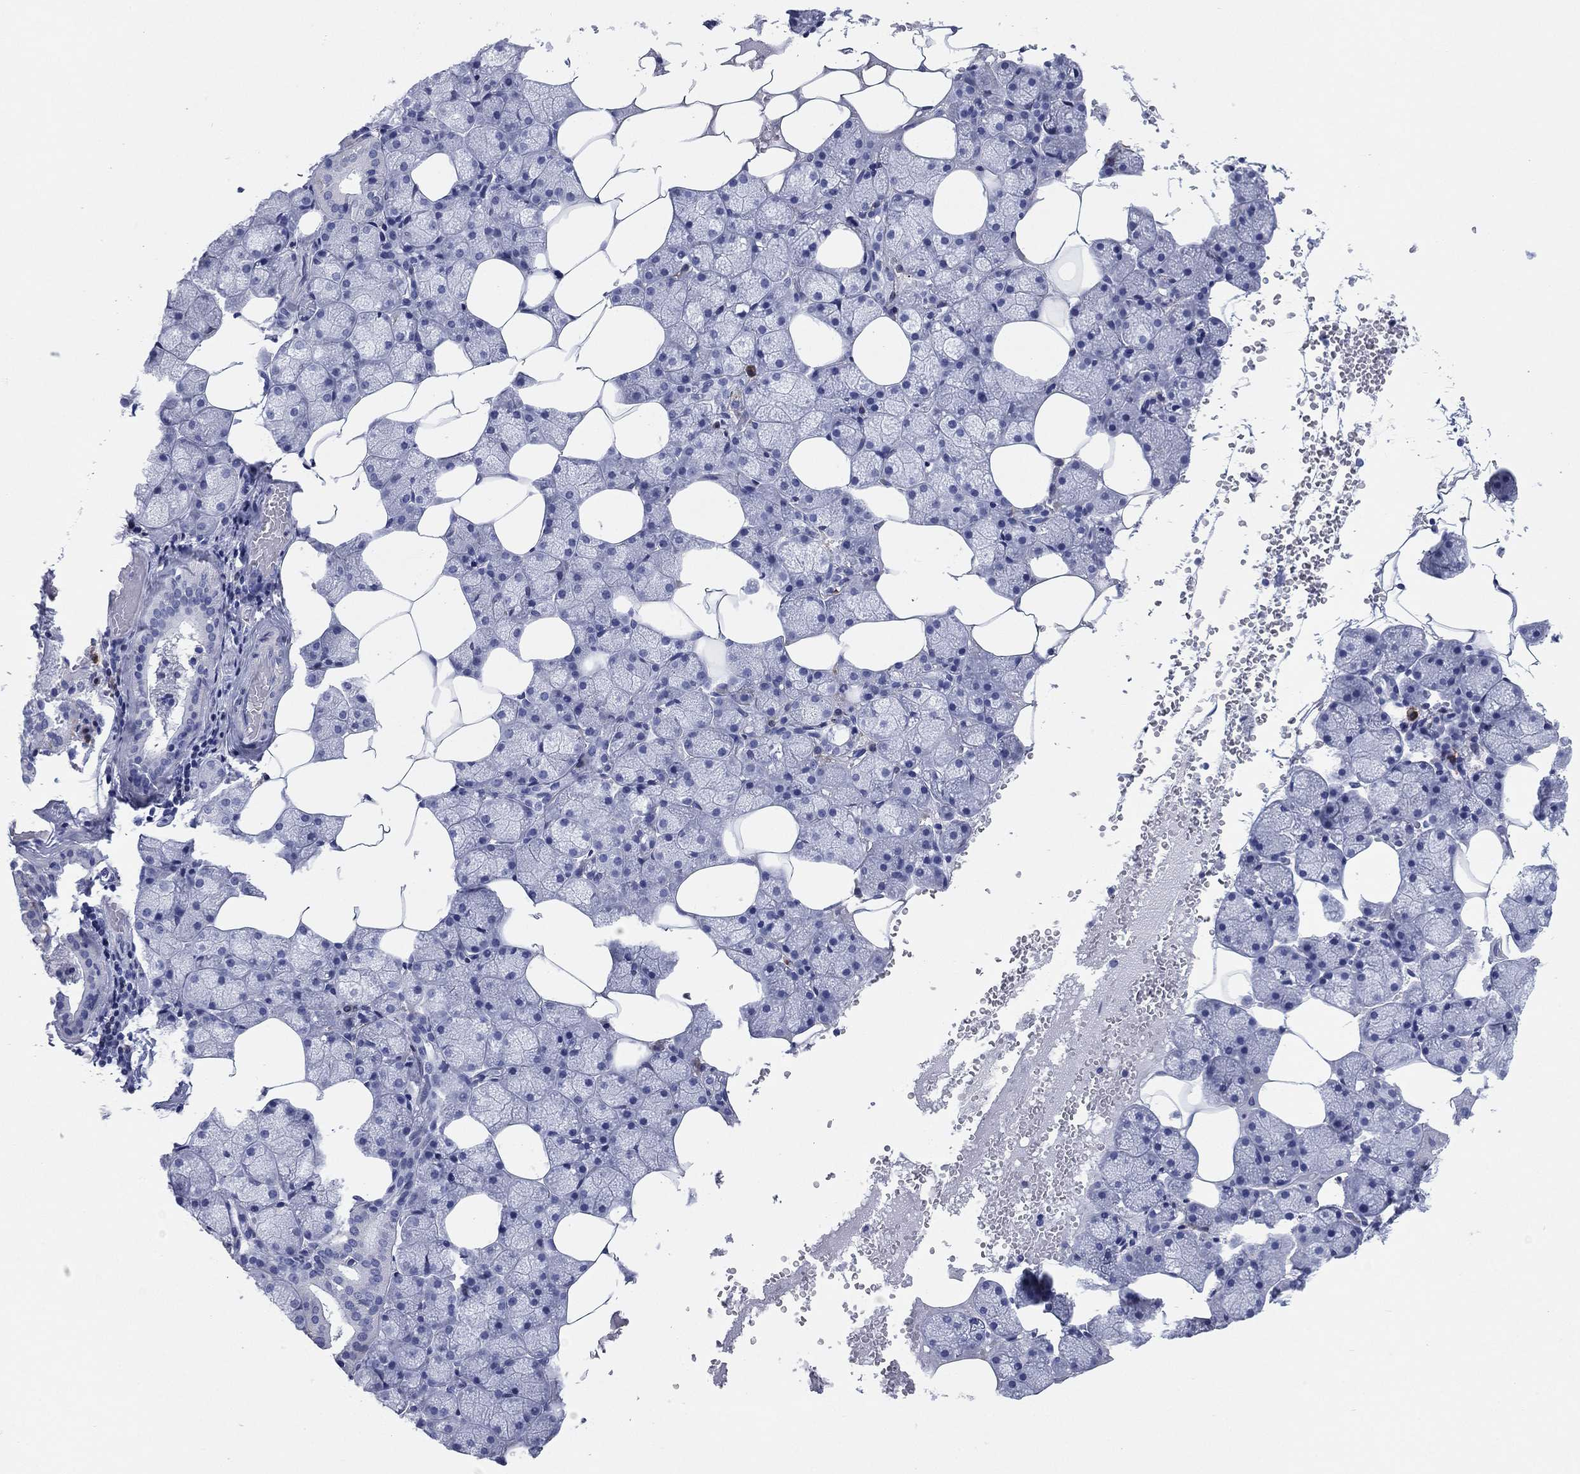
{"staining": {"intensity": "negative", "quantity": "none", "location": "none"}, "tissue": "salivary gland", "cell_type": "Glandular cells", "image_type": "normal", "snomed": [{"axis": "morphology", "description": "Normal tissue, NOS"}, {"axis": "topography", "description": "Salivary gland"}], "caption": "This micrograph is of unremarkable salivary gland stained with immunohistochemistry (IHC) to label a protein in brown with the nuclei are counter-stained blue. There is no staining in glandular cells.", "gene": "CD79A", "patient": {"sex": "male", "age": 38}}